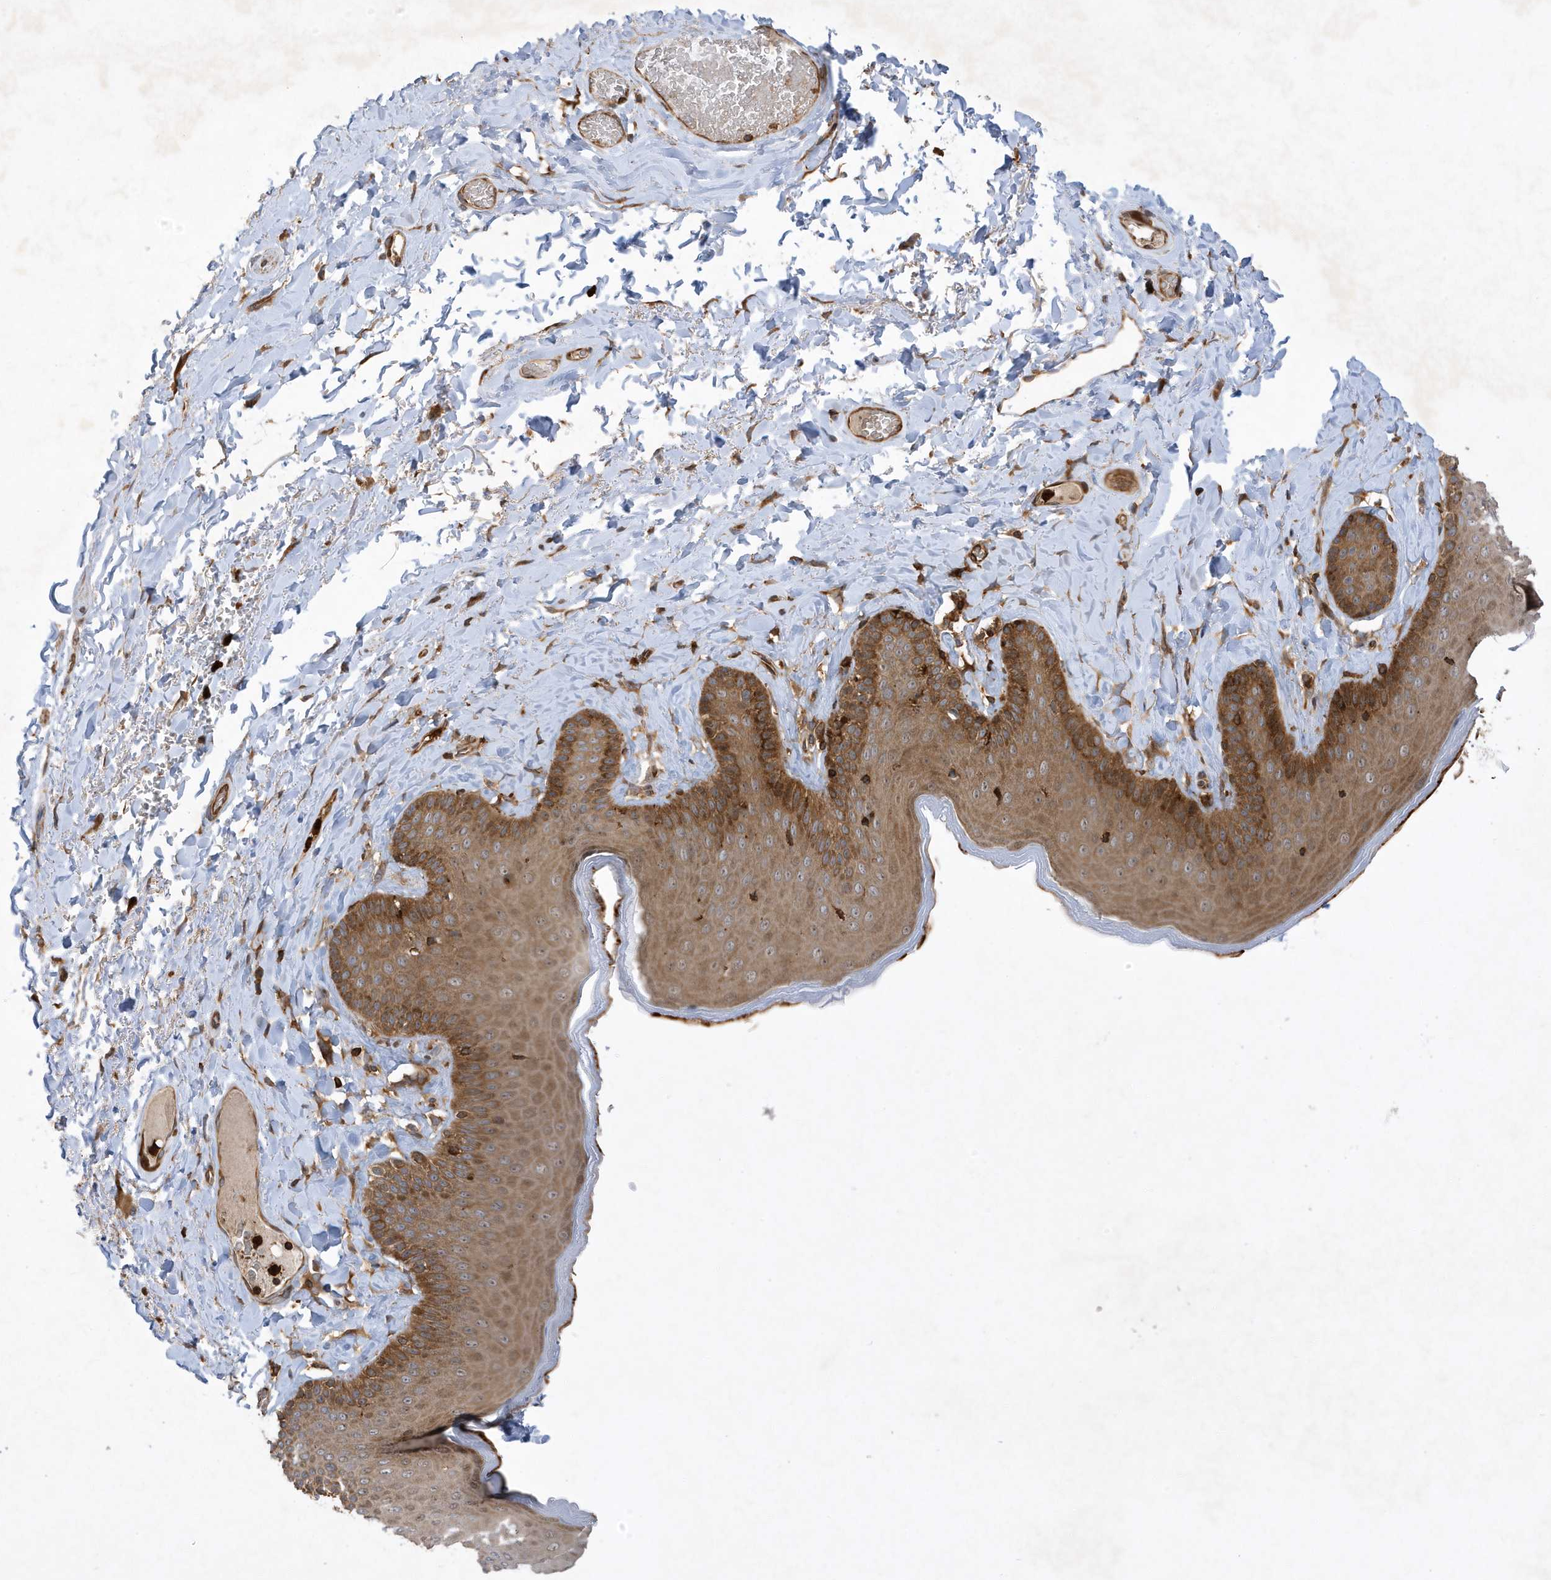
{"staining": {"intensity": "strong", "quantity": ">75%", "location": "cytoplasmic/membranous"}, "tissue": "skin", "cell_type": "Epidermal cells", "image_type": "normal", "snomed": [{"axis": "morphology", "description": "Normal tissue, NOS"}, {"axis": "topography", "description": "Anal"}], "caption": "Benign skin shows strong cytoplasmic/membranous expression in about >75% of epidermal cells, visualized by immunohistochemistry.", "gene": "LAPTM4A", "patient": {"sex": "male", "age": 69}}